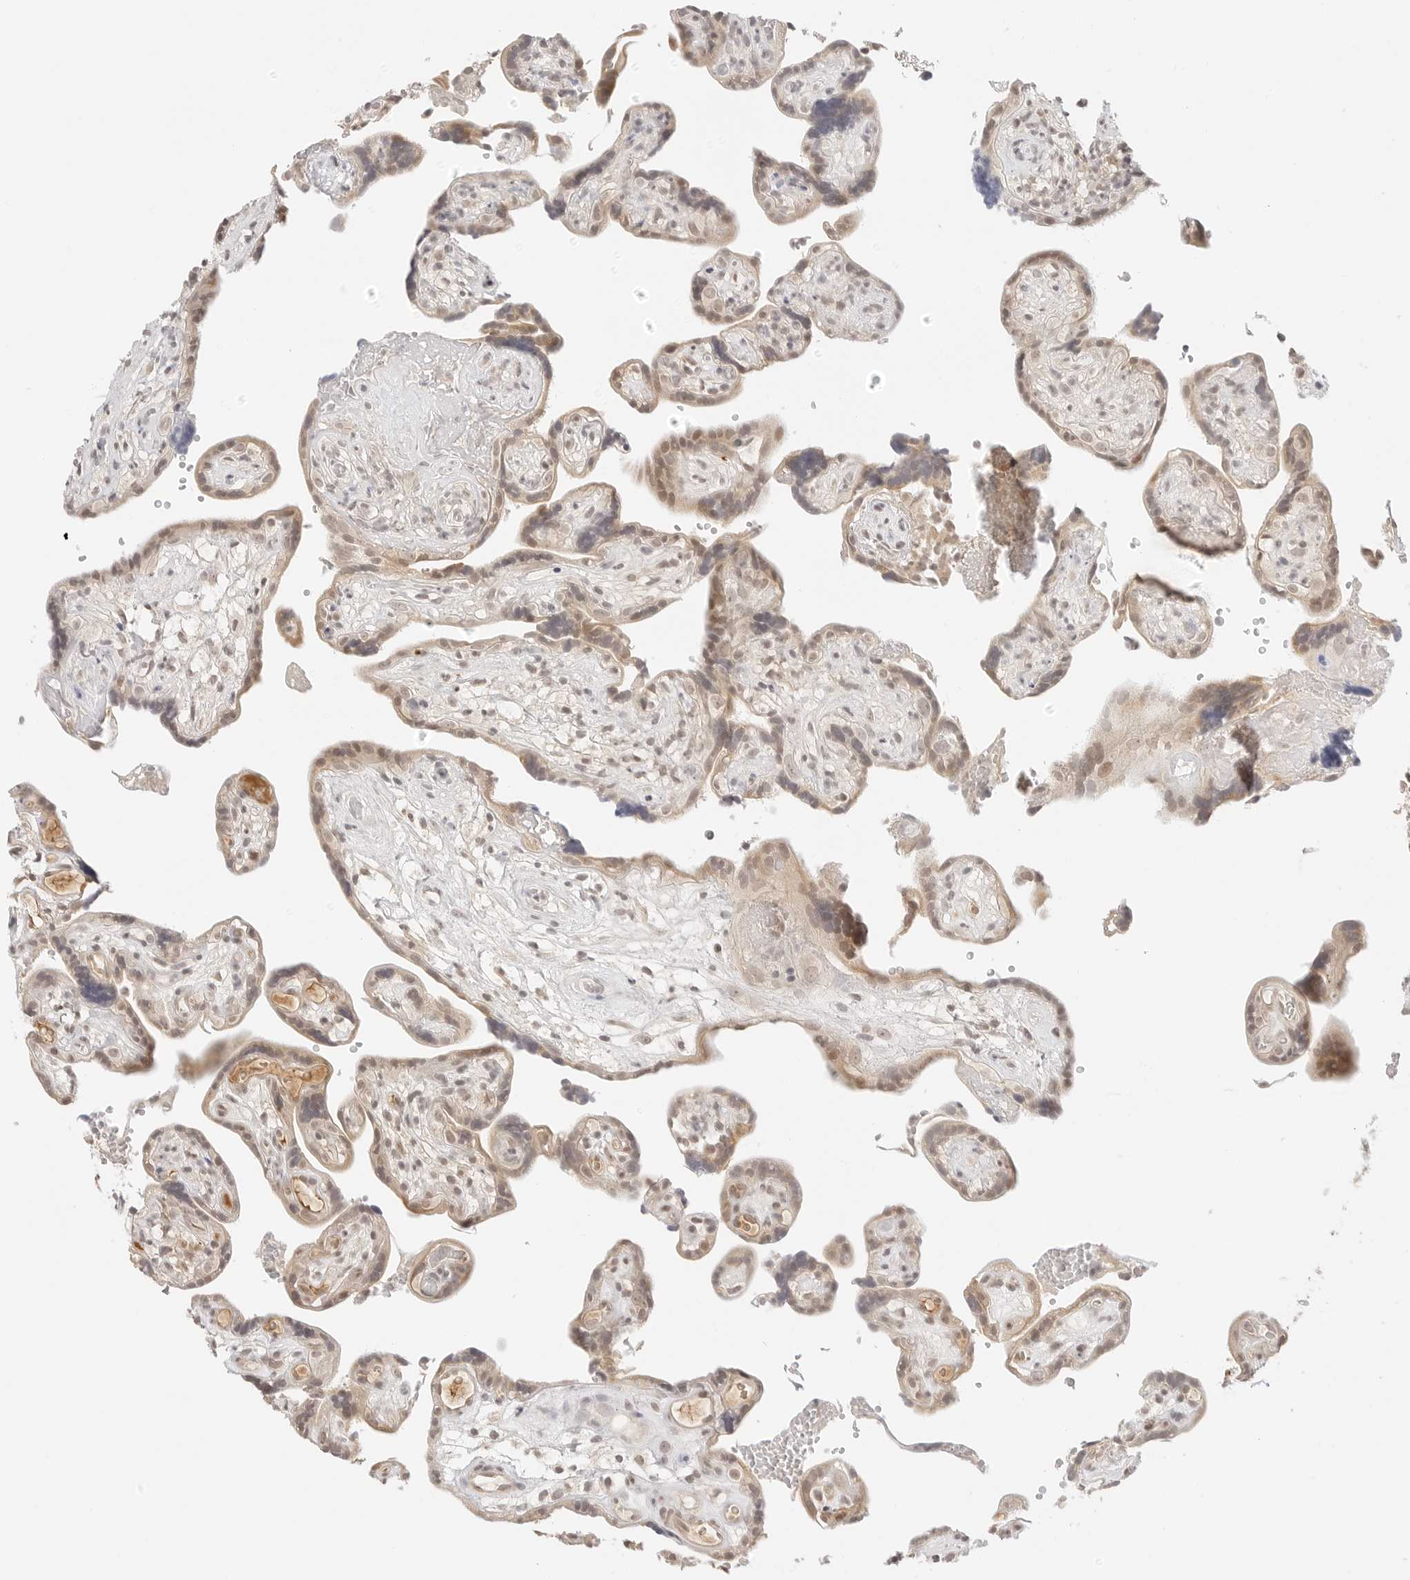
{"staining": {"intensity": "moderate", "quantity": "25%-75%", "location": "cytoplasmic/membranous,nuclear"}, "tissue": "placenta", "cell_type": "Decidual cells", "image_type": "normal", "snomed": [{"axis": "morphology", "description": "Normal tissue, NOS"}, {"axis": "topography", "description": "Placenta"}], "caption": "IHC staining of unremarkable placenta, which shows medium levels of moderate cytoplasmic/membranous,nuclear staining in approximately 25%-75% of decidual cells indicating moderate cytoplasmic/membranous,nuclear protein positivity. The staining was performed using DAB (brown) for protein detection and nuclei were counterstained in hematoxylin (blue).", "gene": "SEPTIN4", "patient": {"sex": "female", "age": 30}}